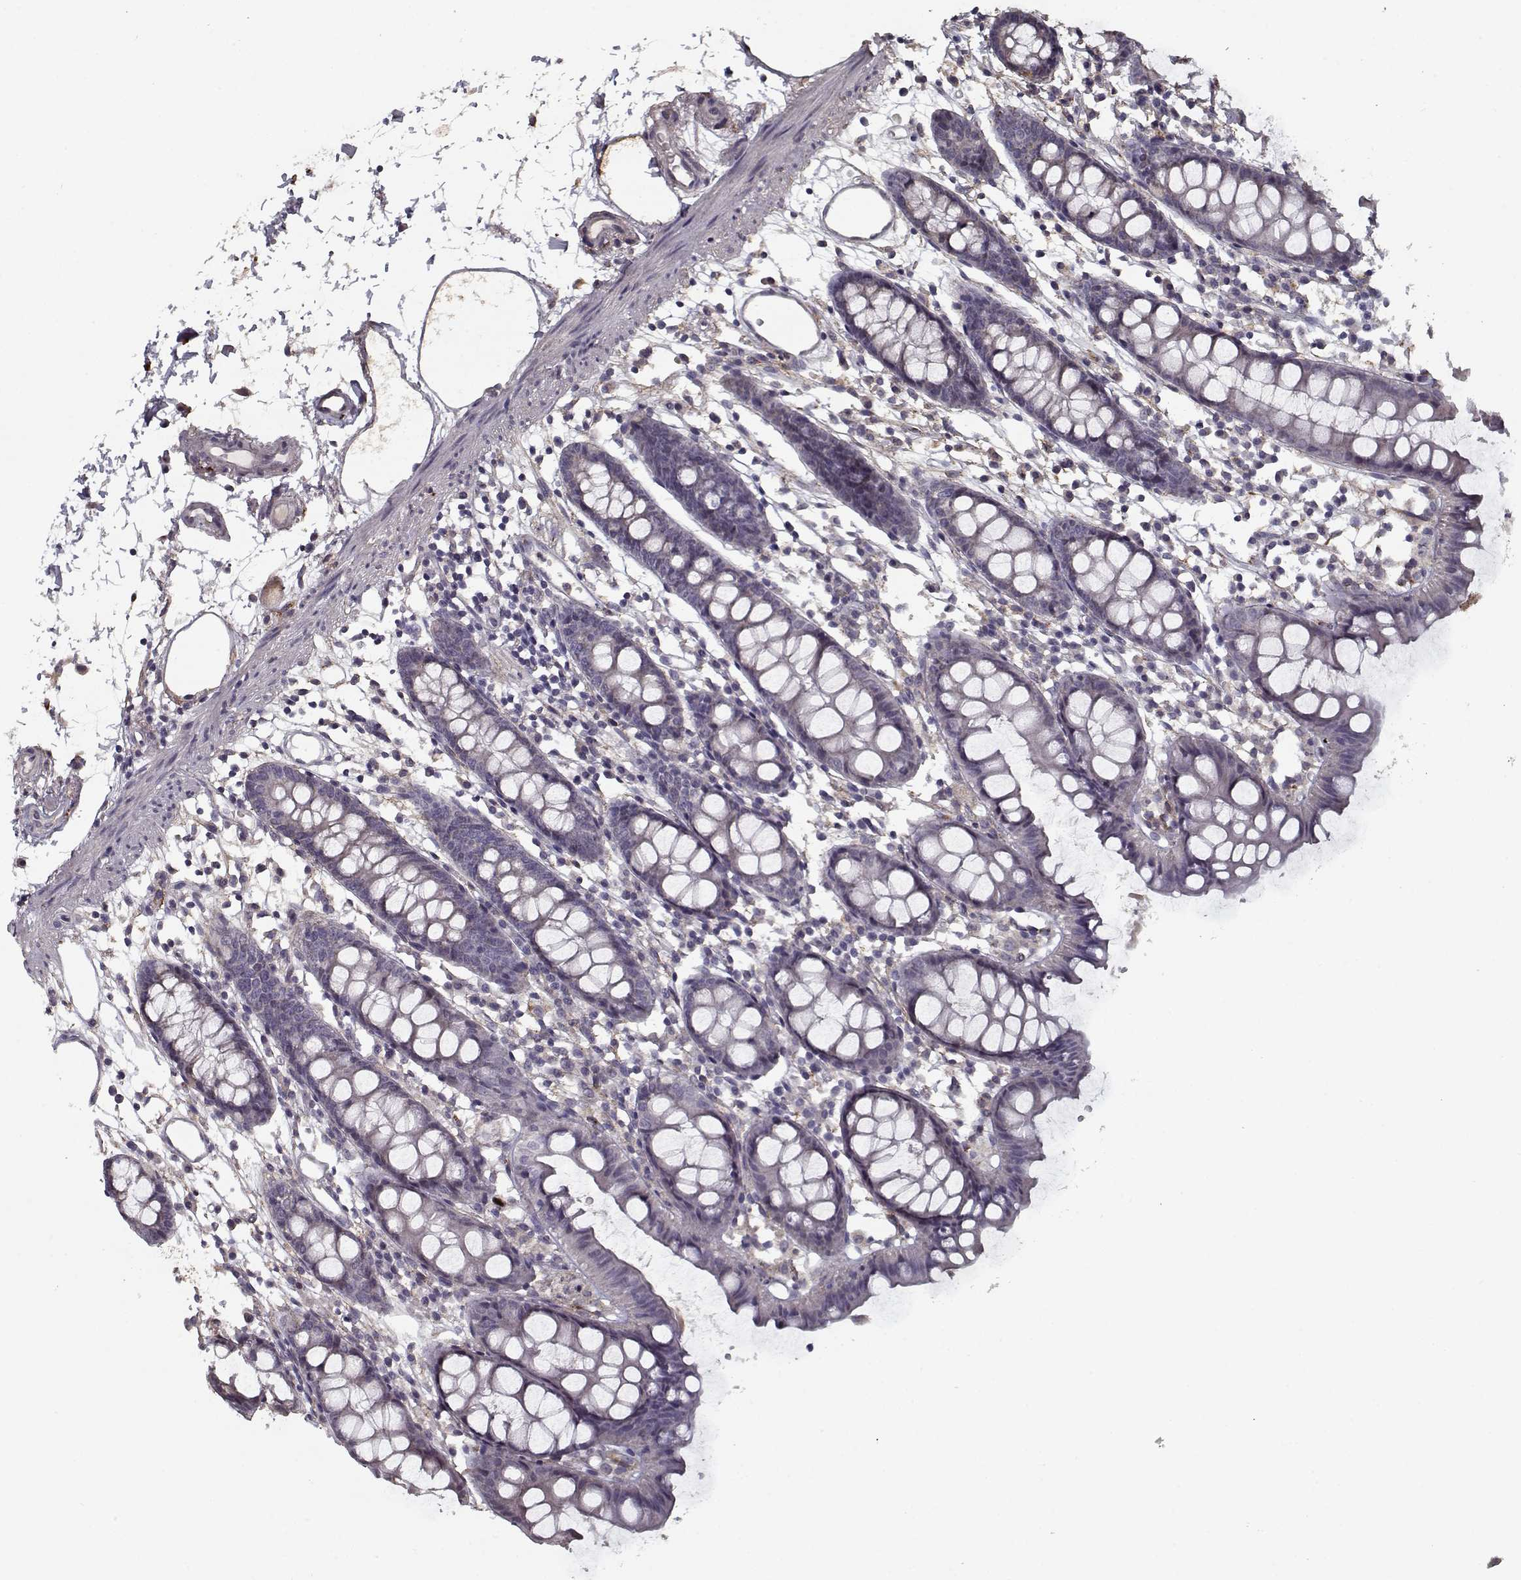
{"staining": {"intensity": "negative", "quantity": "none", "location": "none"}, "tissue": "colon", "cell_type": "Endothelial cells", "image_type": "normal", "snomed": [{"axis": "morphology", "description": "Normal tissue, NOS"}, {"axis": "topography", "description": "Colon"}], "caption": "Protein analysis of normal colon reveals no significant positivity in endothelial cells.", "gene": "LAMA2", "patient": {"sex": "female", "age": 84}}